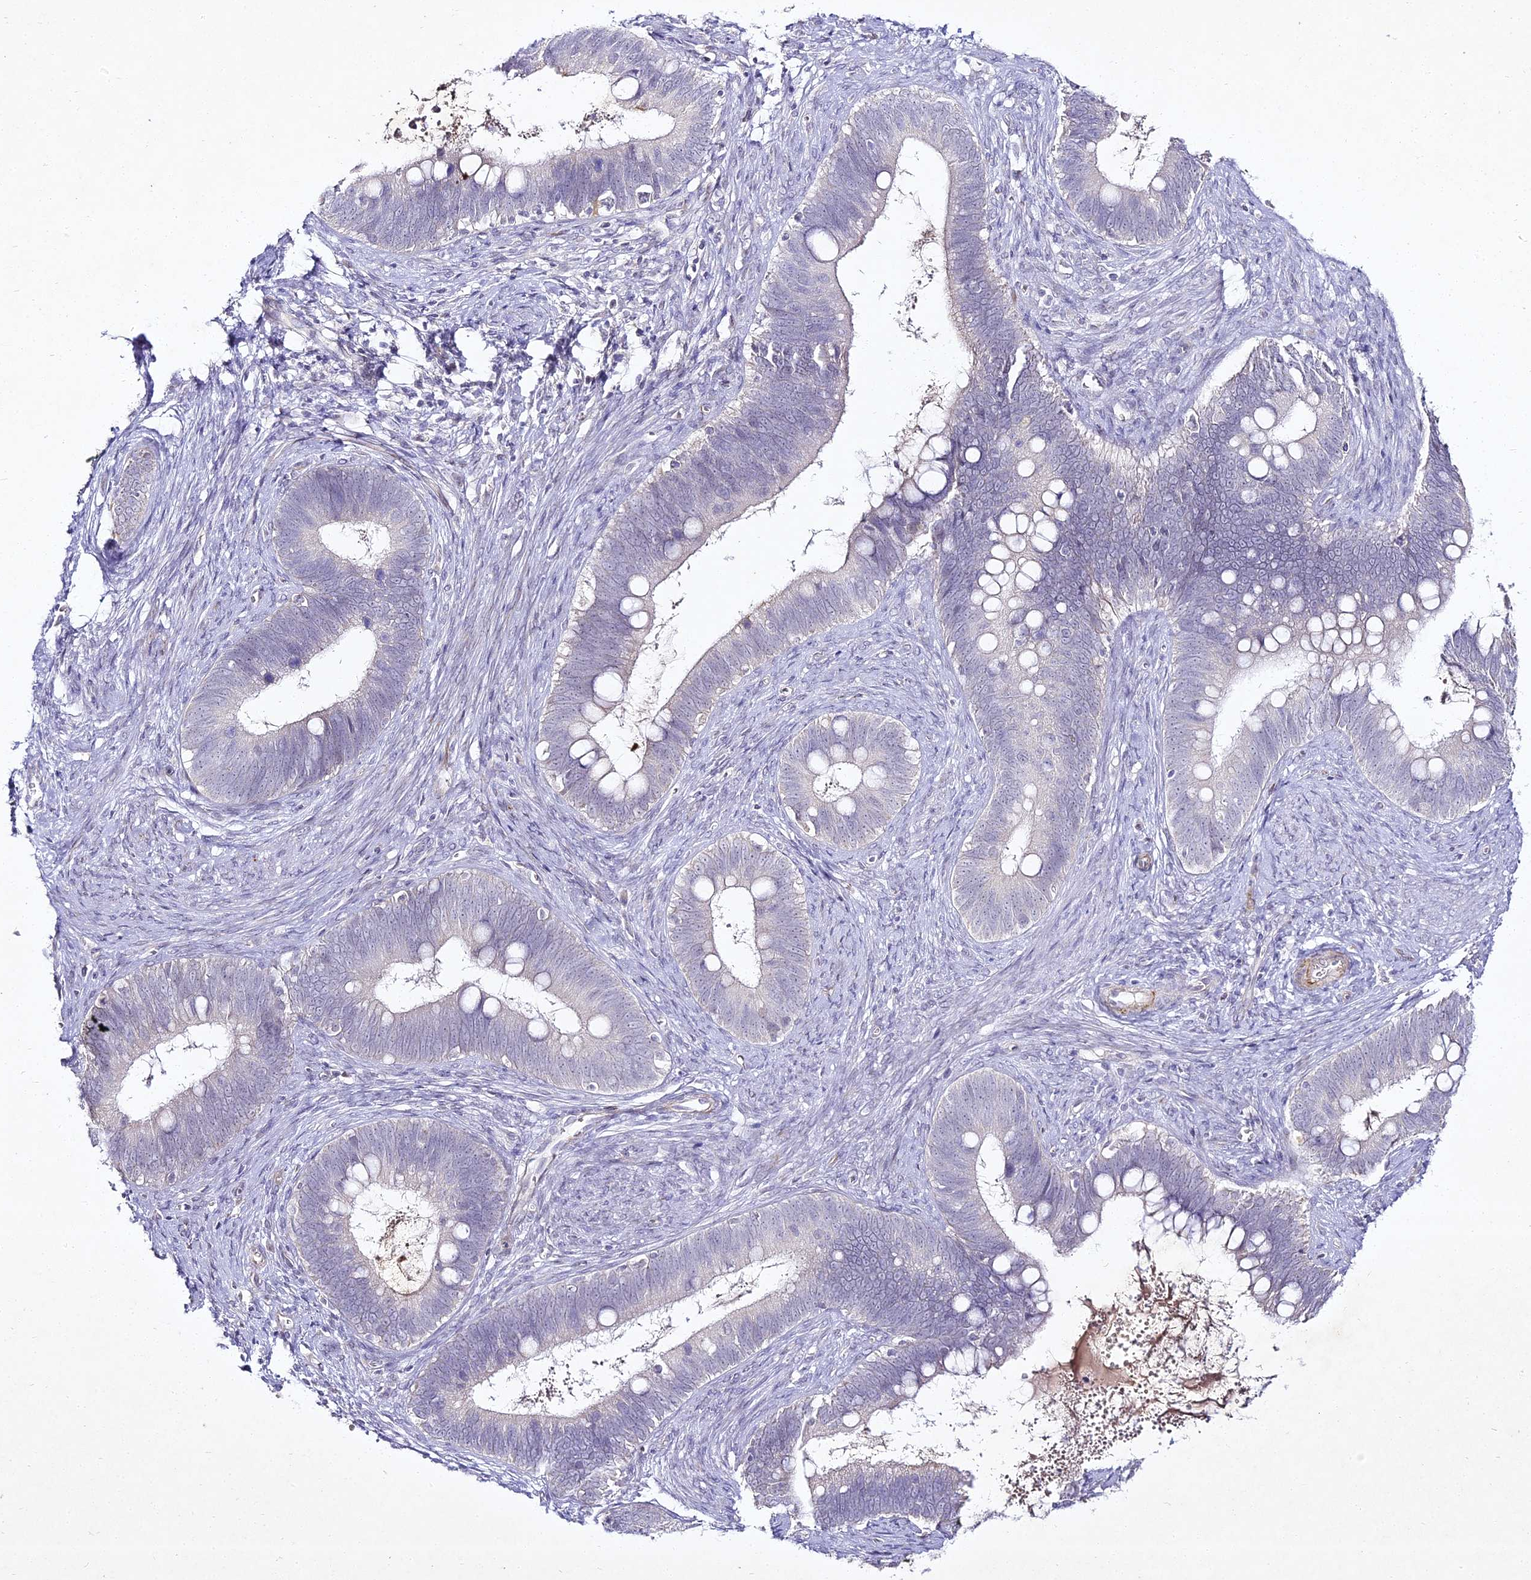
{"staining": {"intensity": "negative", "quantity": "none", "location": "none"}, "tissue": "cervical cancer", "cell_type": "Tumor cells", "image_type": "cancer", "snomed": [{"axis": "morphology", "description": "Adenocarcinoma, NOS"}, {"axis": "topography", "description": "Cervix"}], "caption": "Protein analysis of cervical cancer (adenocarcinoma) displays no significant staining in tumor cells.", "gene": "ALPG", "patient": {"sex": "female", "age": 42}}